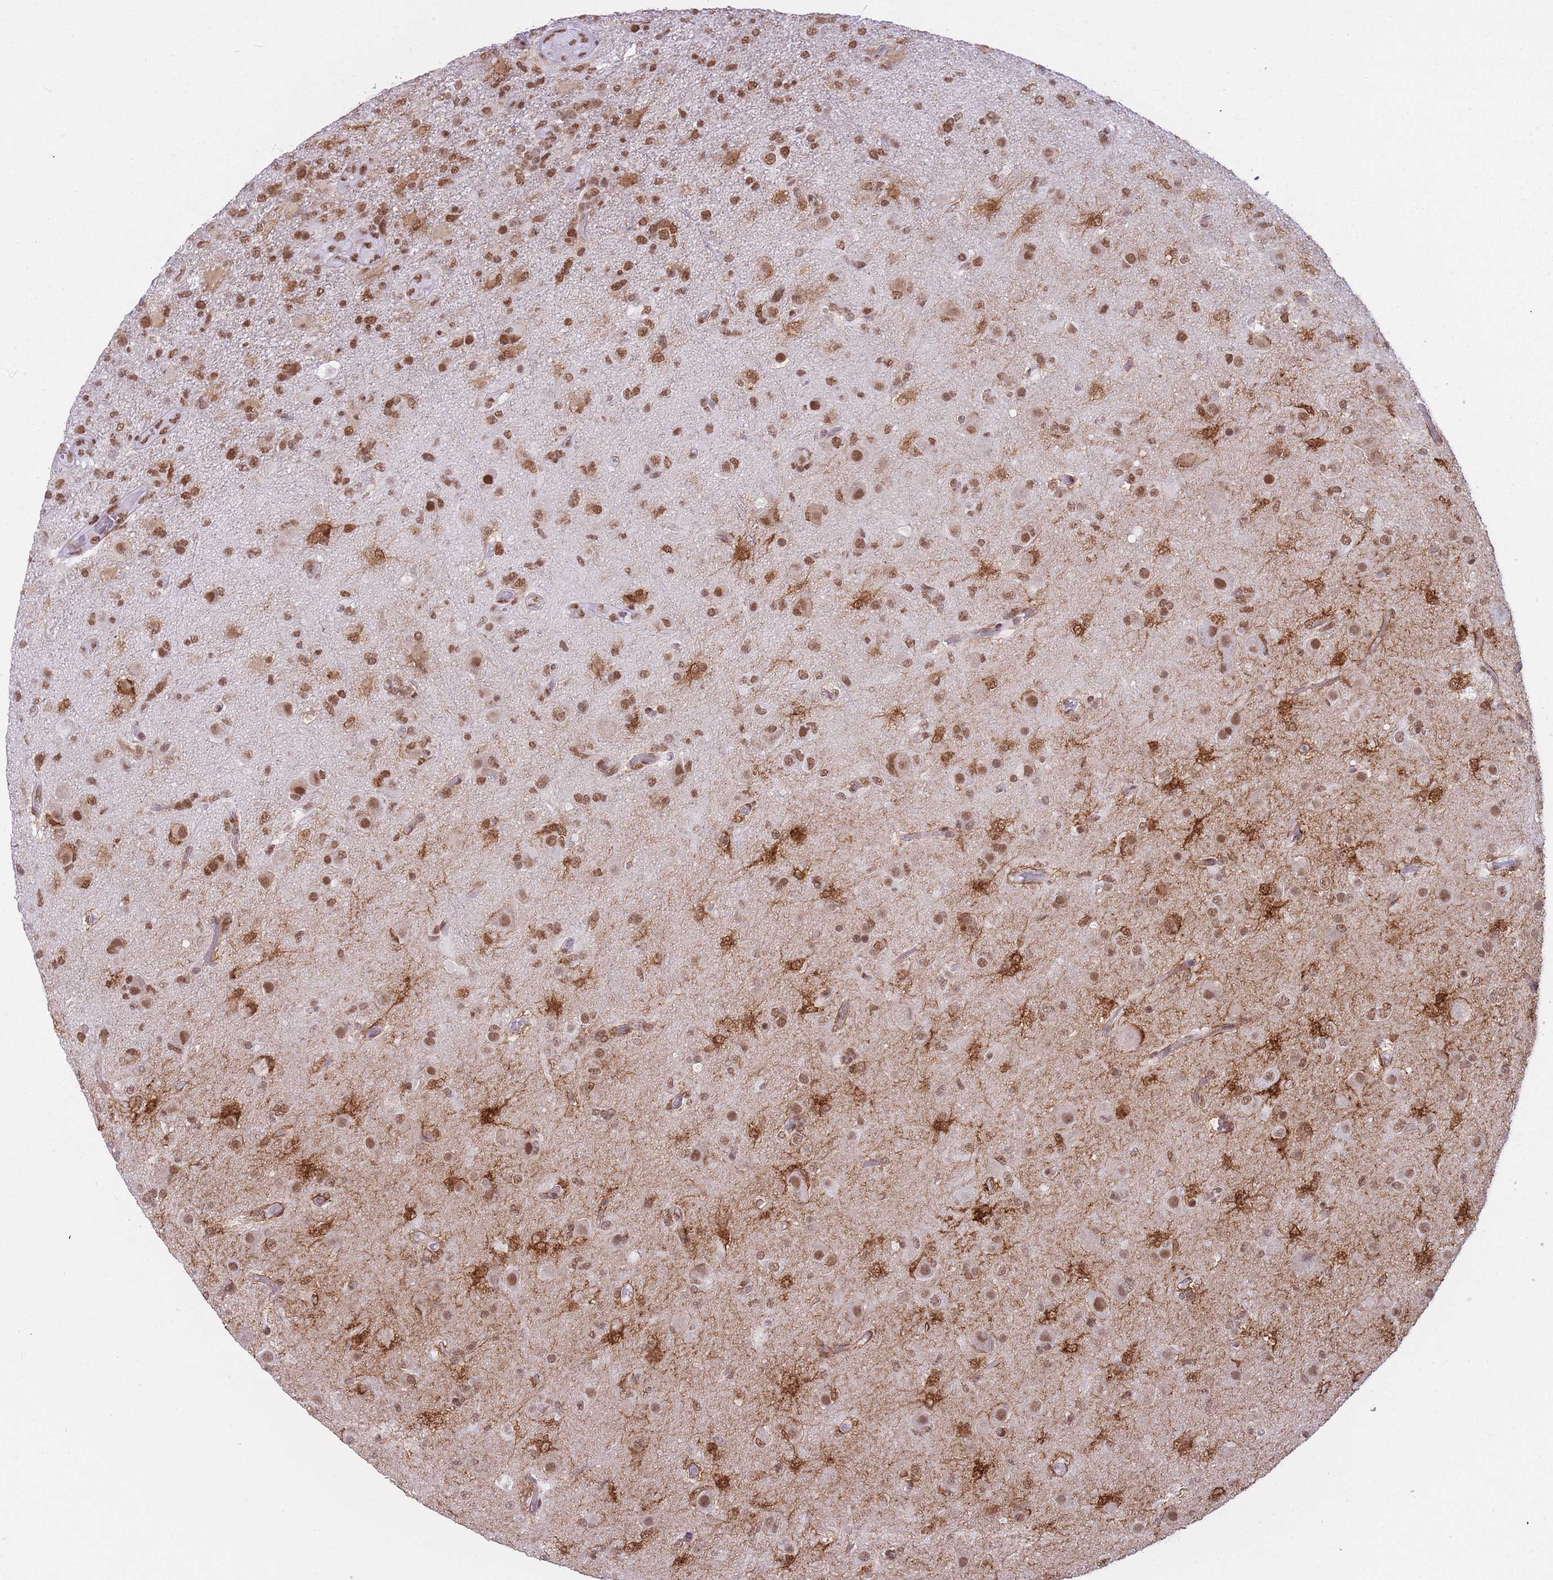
{"staining": {"intensity": "moderate", "quantity": ">75%", "location": "cytoplasmic/membranous,nuclear"}, "tissue": "glioma", "cell_type": "Tumor cells", "image_type": "cancer", "snomed": [{"axis": "morphology", "description": "Glioma, malignant, High grade"}, {"axis": "topography", "description": "Brain"}], "caption": "A high-resolution image shows immunohistochemistry (IHC) staining of malignant high-grade glioma, which shows moderate cytoplasmic/membranous and nuclear positivity in approximately >75% of tumor cells.", "gene": "HNRNPUL1", "patient": {"sex": "female", "age": 74}}